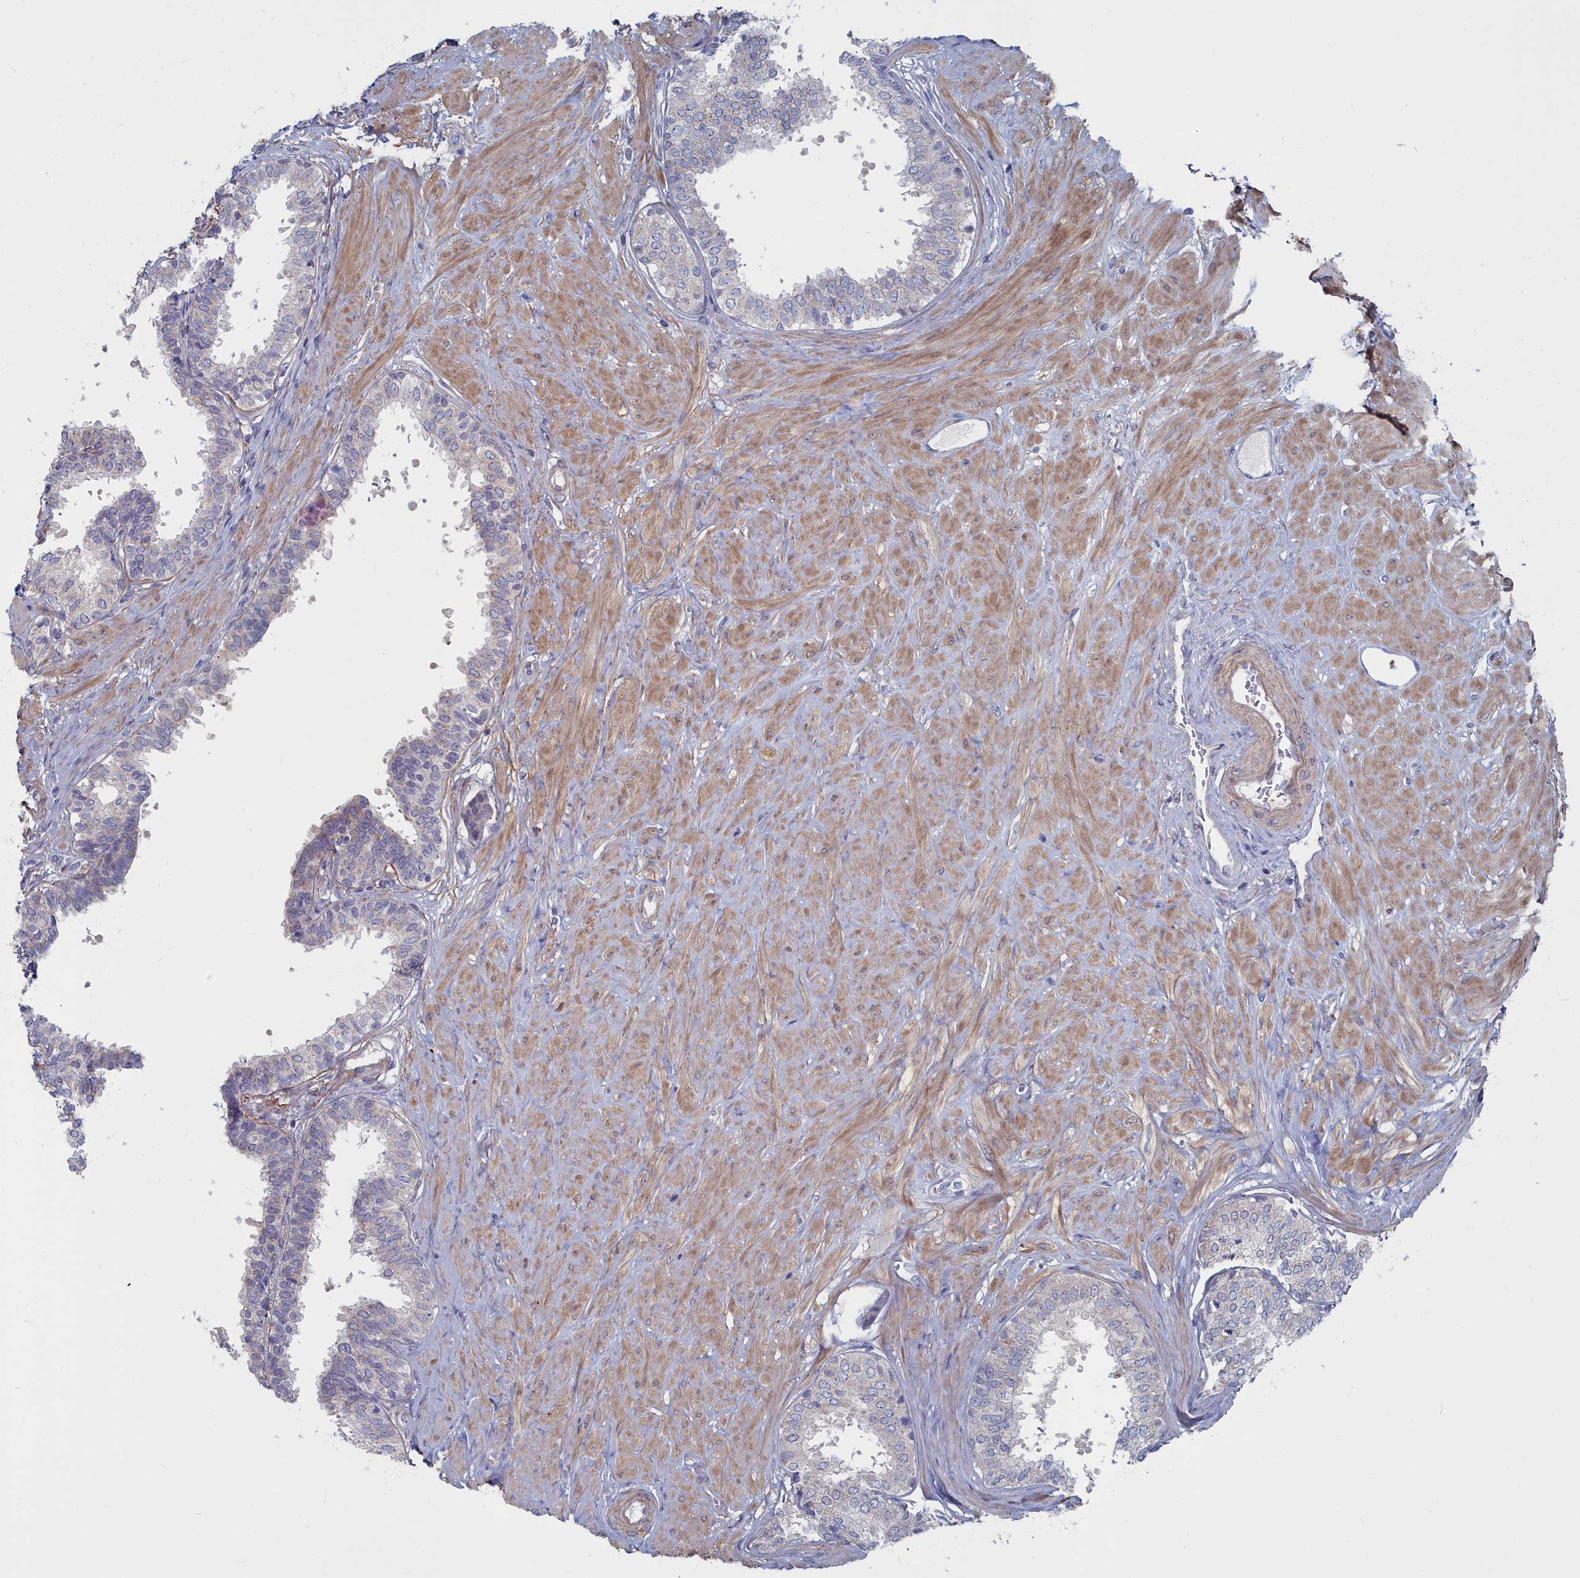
{"staining": {"intensity": "weak", "quantity": "25%-75%", "location": "cytoplasmic/membranous"}, "tissue": "prostate", "cell_type": "Glandular cells", "image_type": "normal", "snomed": [{"axis": "morphology", "description": "Normal tissue, NOS"}, {"axis": "topography", "description": "Prostate"}], "caption": "The image reveals immunohistochemical staining of normal prostate. There is weak cytoplasmic/membranous expression is seen in about 25%-75% of glandular cells.", "gene": "SHISAL2A", "patient": {"sex": "male", "age": 48}}